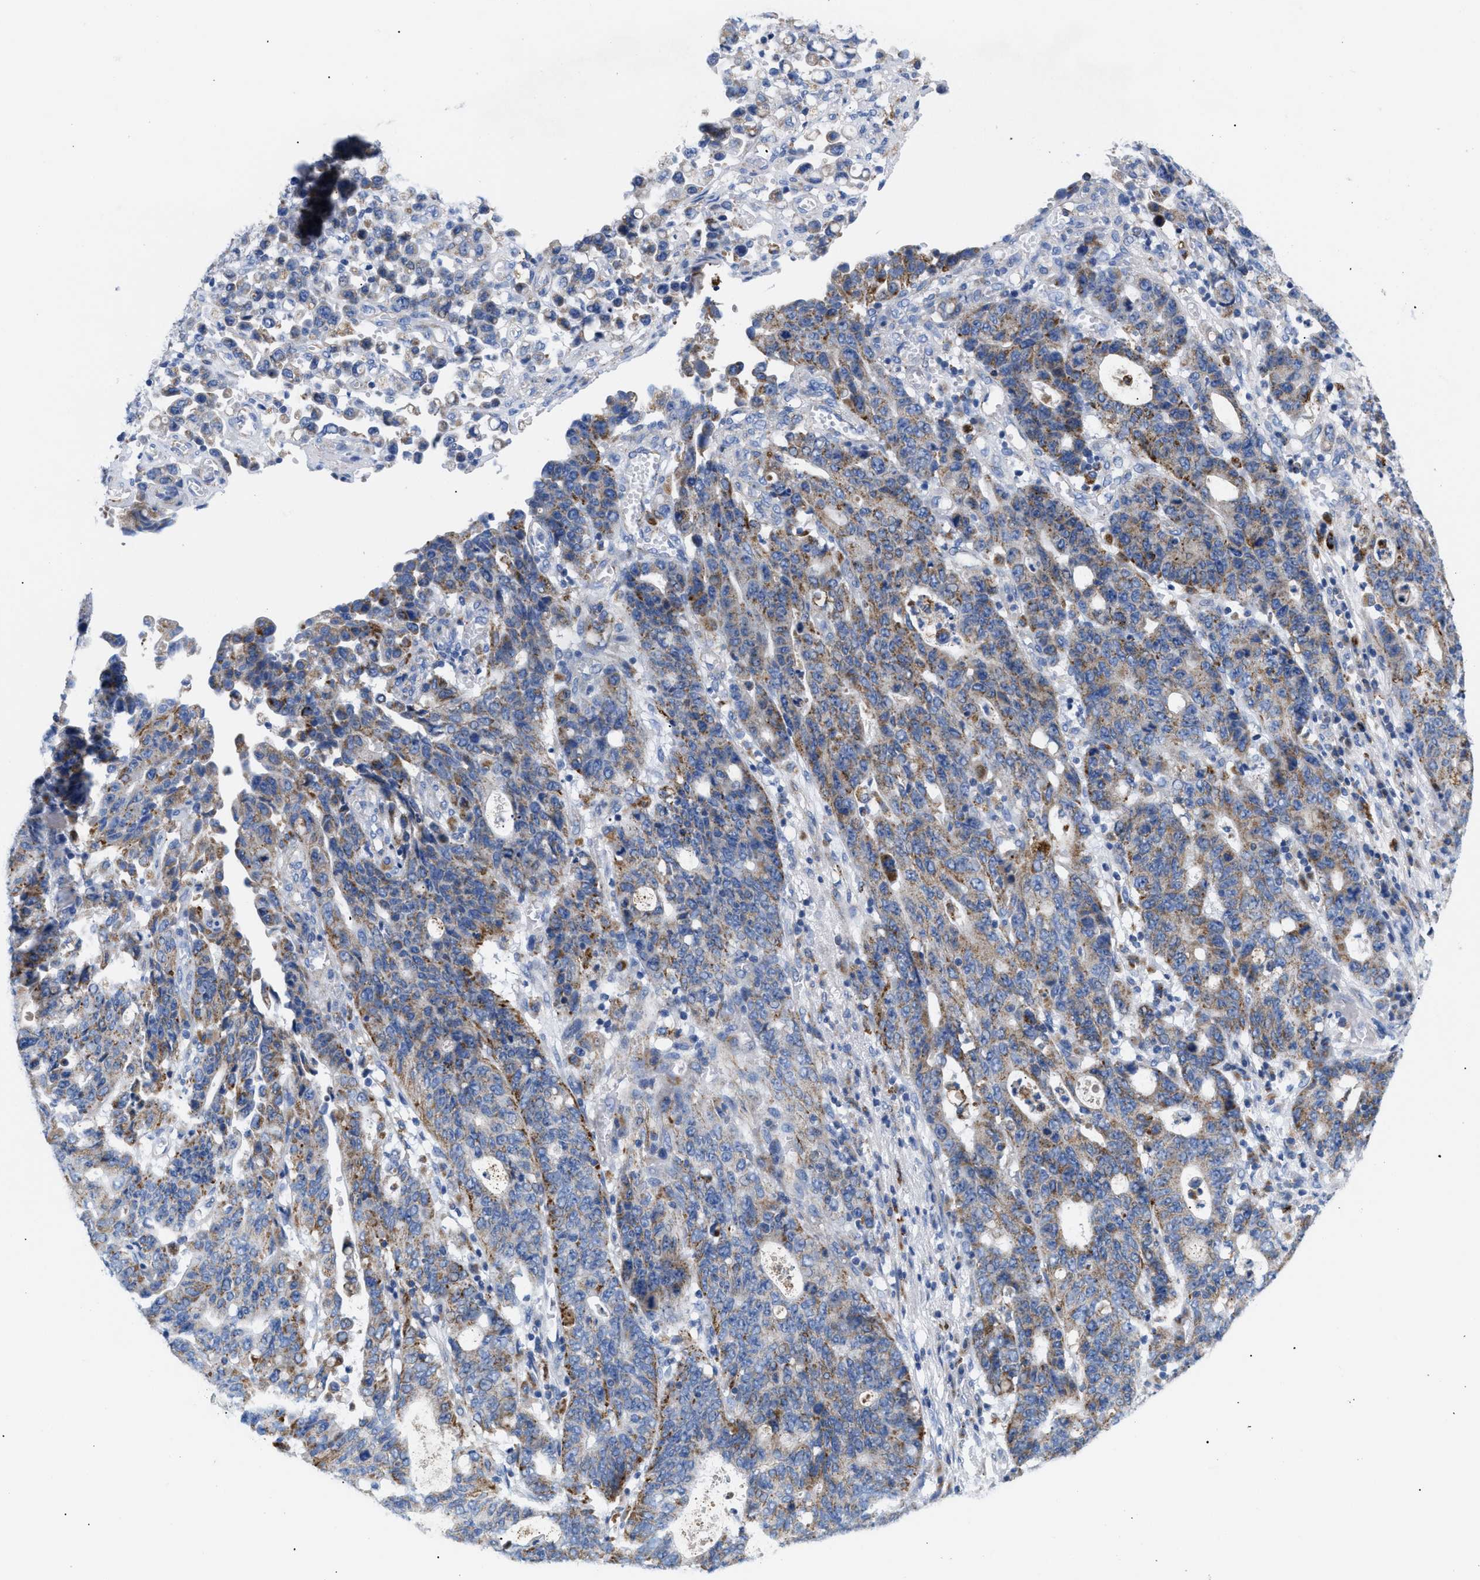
{"staining": {"intensity": "moderate", "quantity": ">75%", "location": "cytoplasmic/membranous"}, "tissue": "stomach cancer", "cell_type": "Tumor cells", "image_type": "cancer", "snomed": [{"axis": "morphology", "description": "Adenocarcinoma, NOS"}, {"axis": "topography", "description": "Stomach, upper"}], "caption": "Adenocarcinoma (stomach) tissue displays moderate cytoplasmic/membranous expression in approximately >75% of tumor cells, visualized by immunohistochemistry.", "gene": "DRAM2", "patient": {"sex": "male", "age": 69}}